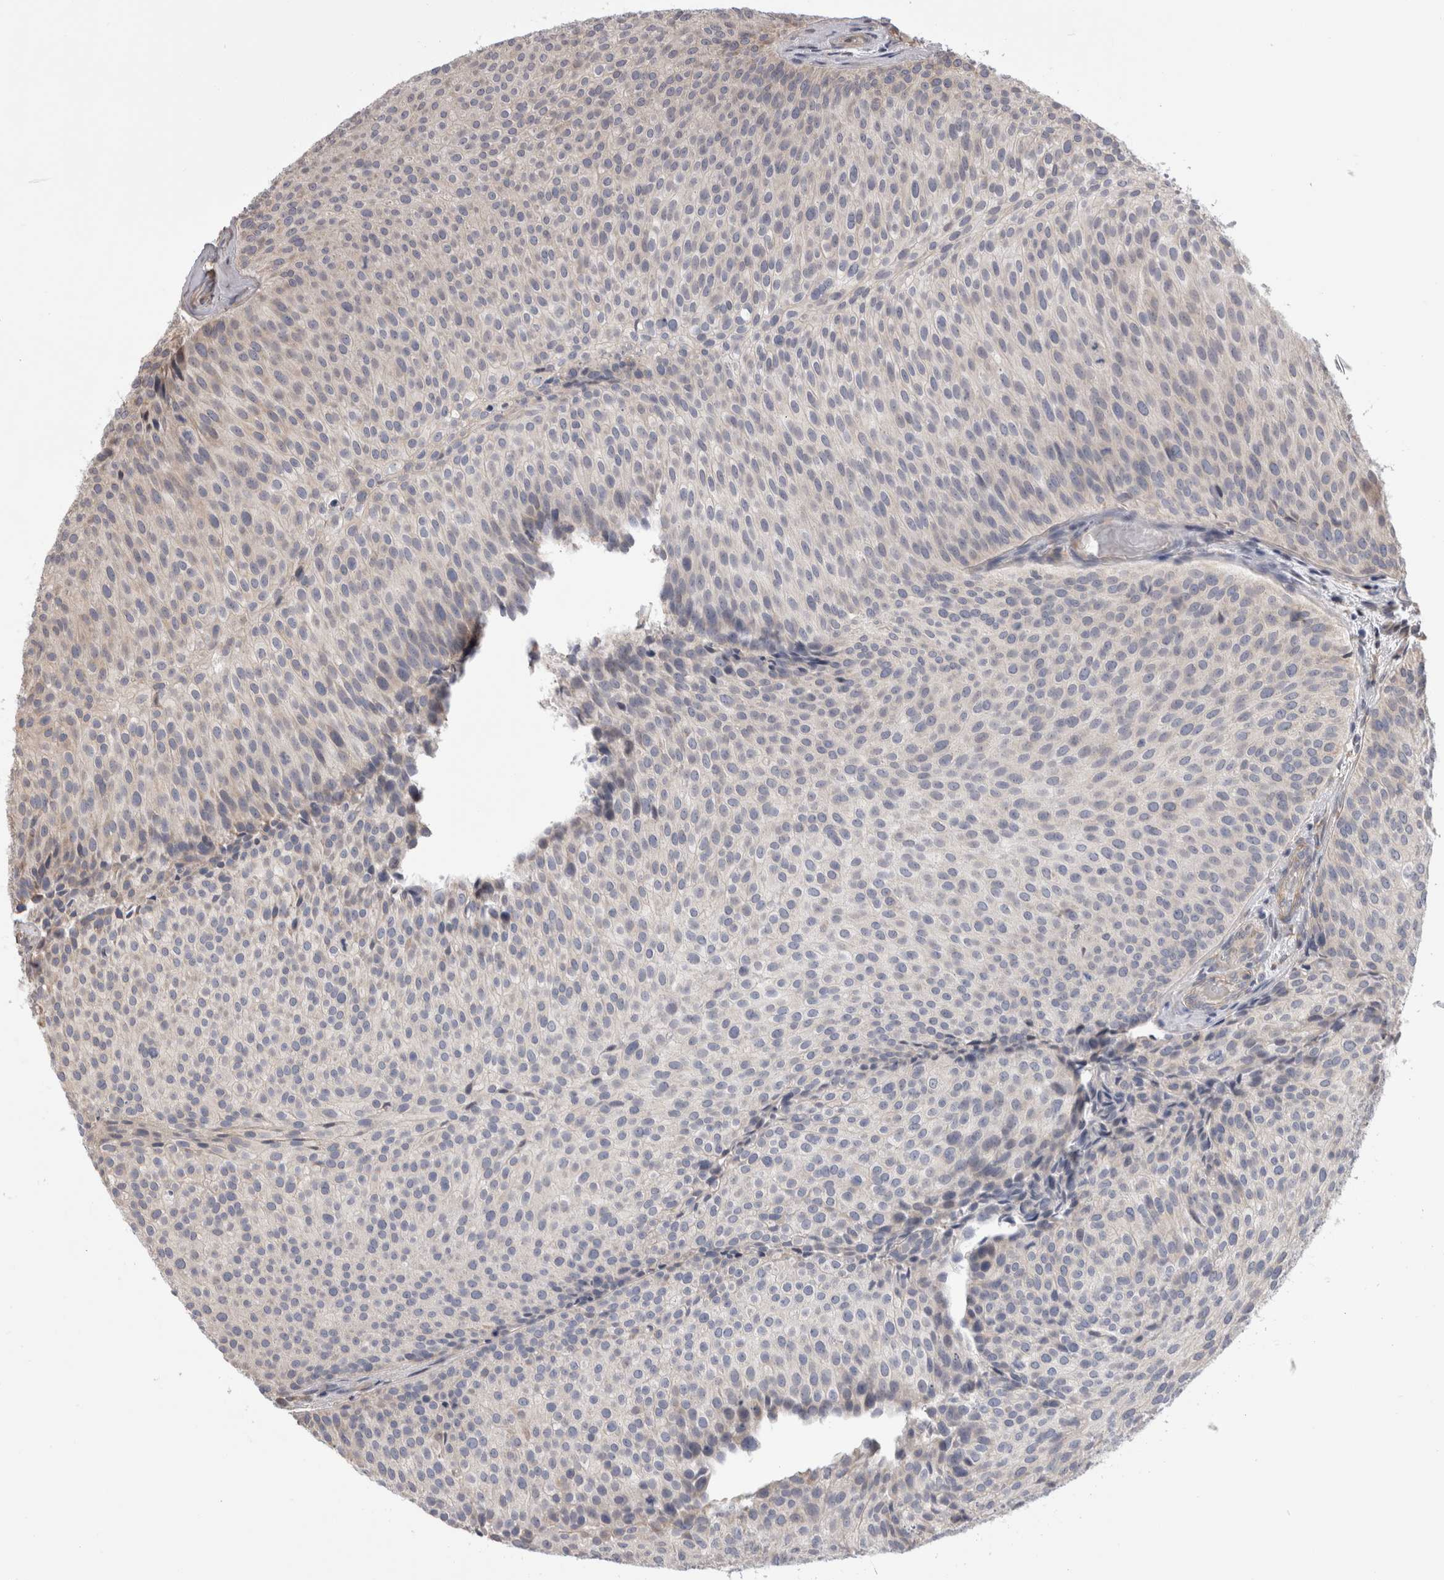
{"staining": {"intensity": "negative", "quantity": "none", "location": "none"}, "tissue": "urothelial cancer", "cell_type": "Tumor cells", "image_type": "cancer", "snomed": [{"axis": "morphology", "description": "Urothelial carcinoma, Low grade"}, {"axis": "topography", "description": "Urinary bladder"}], "caption": "IHC micrograph of neoplastic tissue: human urothelial cancer stained with DAB (3,3'-diaminobenzidine) exhibits no significant protein positivity in tumor cells.", "gene": "SMAP2", "patient": {"sex": "male", "age": 86}}